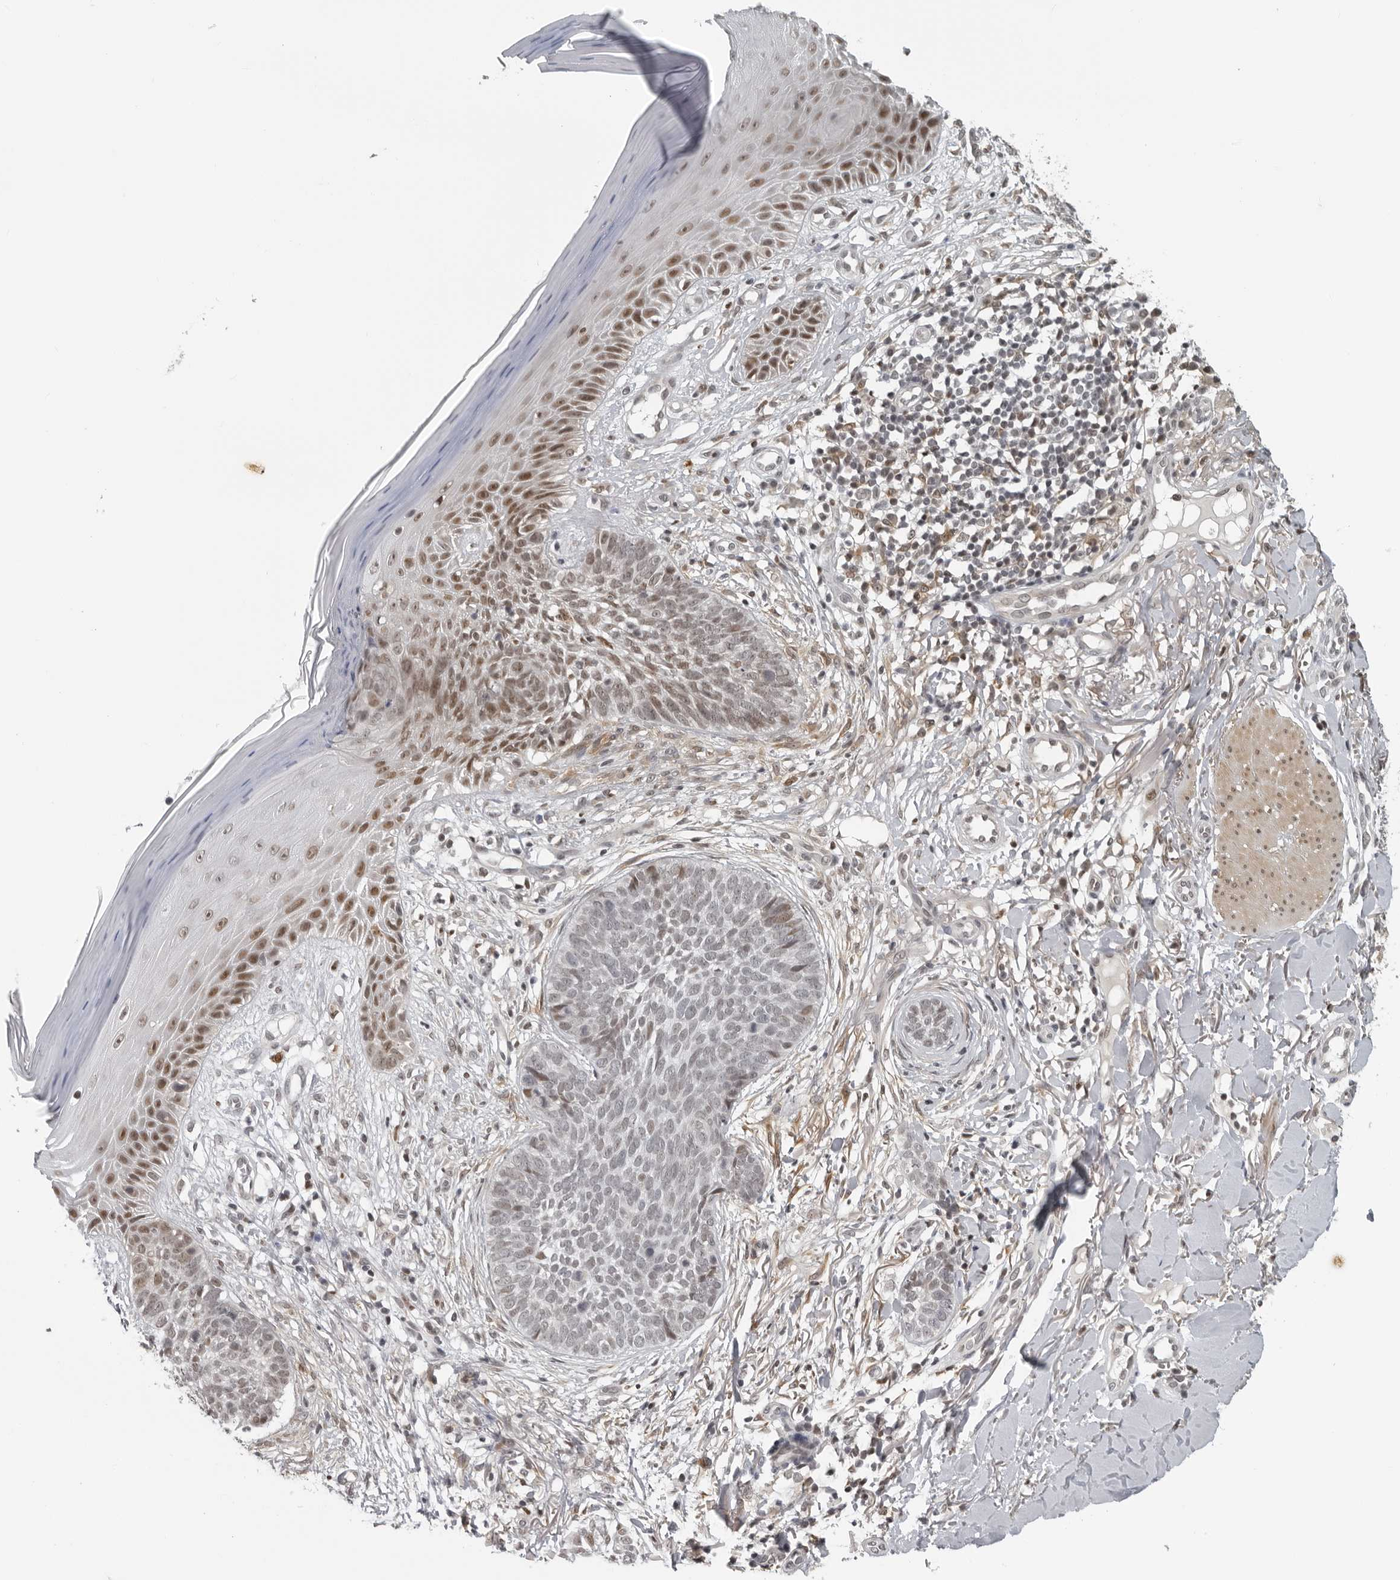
{"staining": {"intensity": "moderate", "quantity": "<25%", "location": "nuclear"}, "tissue": "skin cancer", "cell_type": "Tumor cells", "image_type": "cancer", "snomed": [{"axis": "morphology", "description": "Normal tissue, NOS"}, {"axis": "morphology", "description": "Basal cell carcinoma"}, {"axis": "topography", "description": "Skin"}], "caption": "A histopathology image of human skin basal cell carcinoma stained for a protein reveals moderate nuclear brown staining in tumor cells. The staining was performed using DAB (3,3'-diaminobenzidine) to visualize the protein expression in brown, while the nuclei were stained in blue with hematoxylin (Magnification: 20x).", "gene": "MAF", "patient": {"sex": "male", "age": 67}}